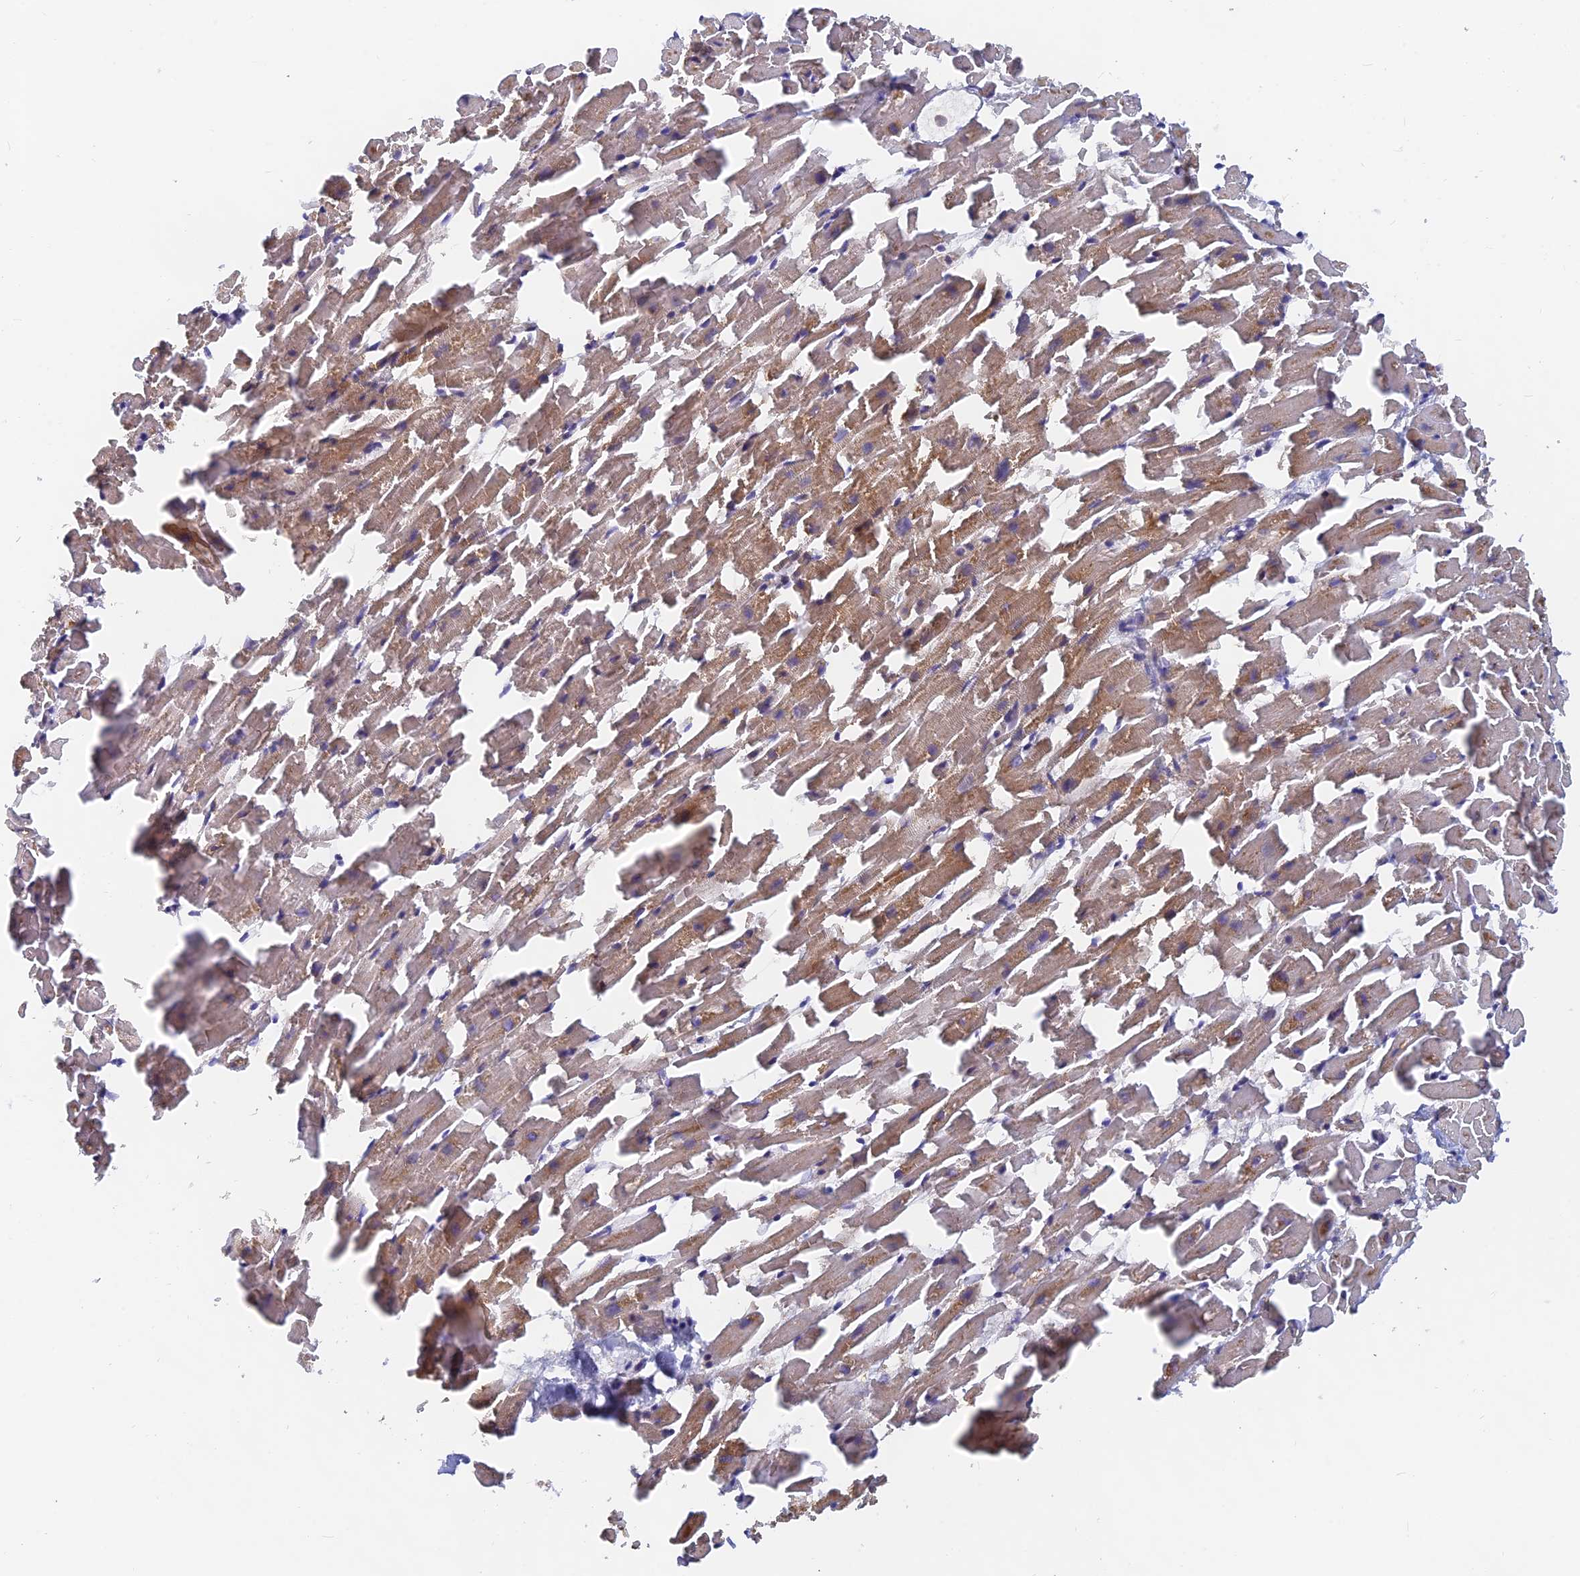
{"staining": {"intensity": "moderate", "quantity": "25%-75%", "location": "cytoplasmic/membranous"}, "tissue": "heart muscle", "cell_type": "Cardiomyocytes", "image_type": "normal", "snomed": [{"axis": "morphology", "description": "Normal tissue, NOS"}, {"axis": "topography", "description": "Heart"}], "caption": "Immunohistochemistry (IHC) image of benign human heart muscle stained for a protein (brown), which reveals medium levels of moderate cytoplasmic/membranous expression in about 25%-75% of cardiomyocytes.", "gene": "LRIF1", "patient": {"sex": "female", "age": 64}}